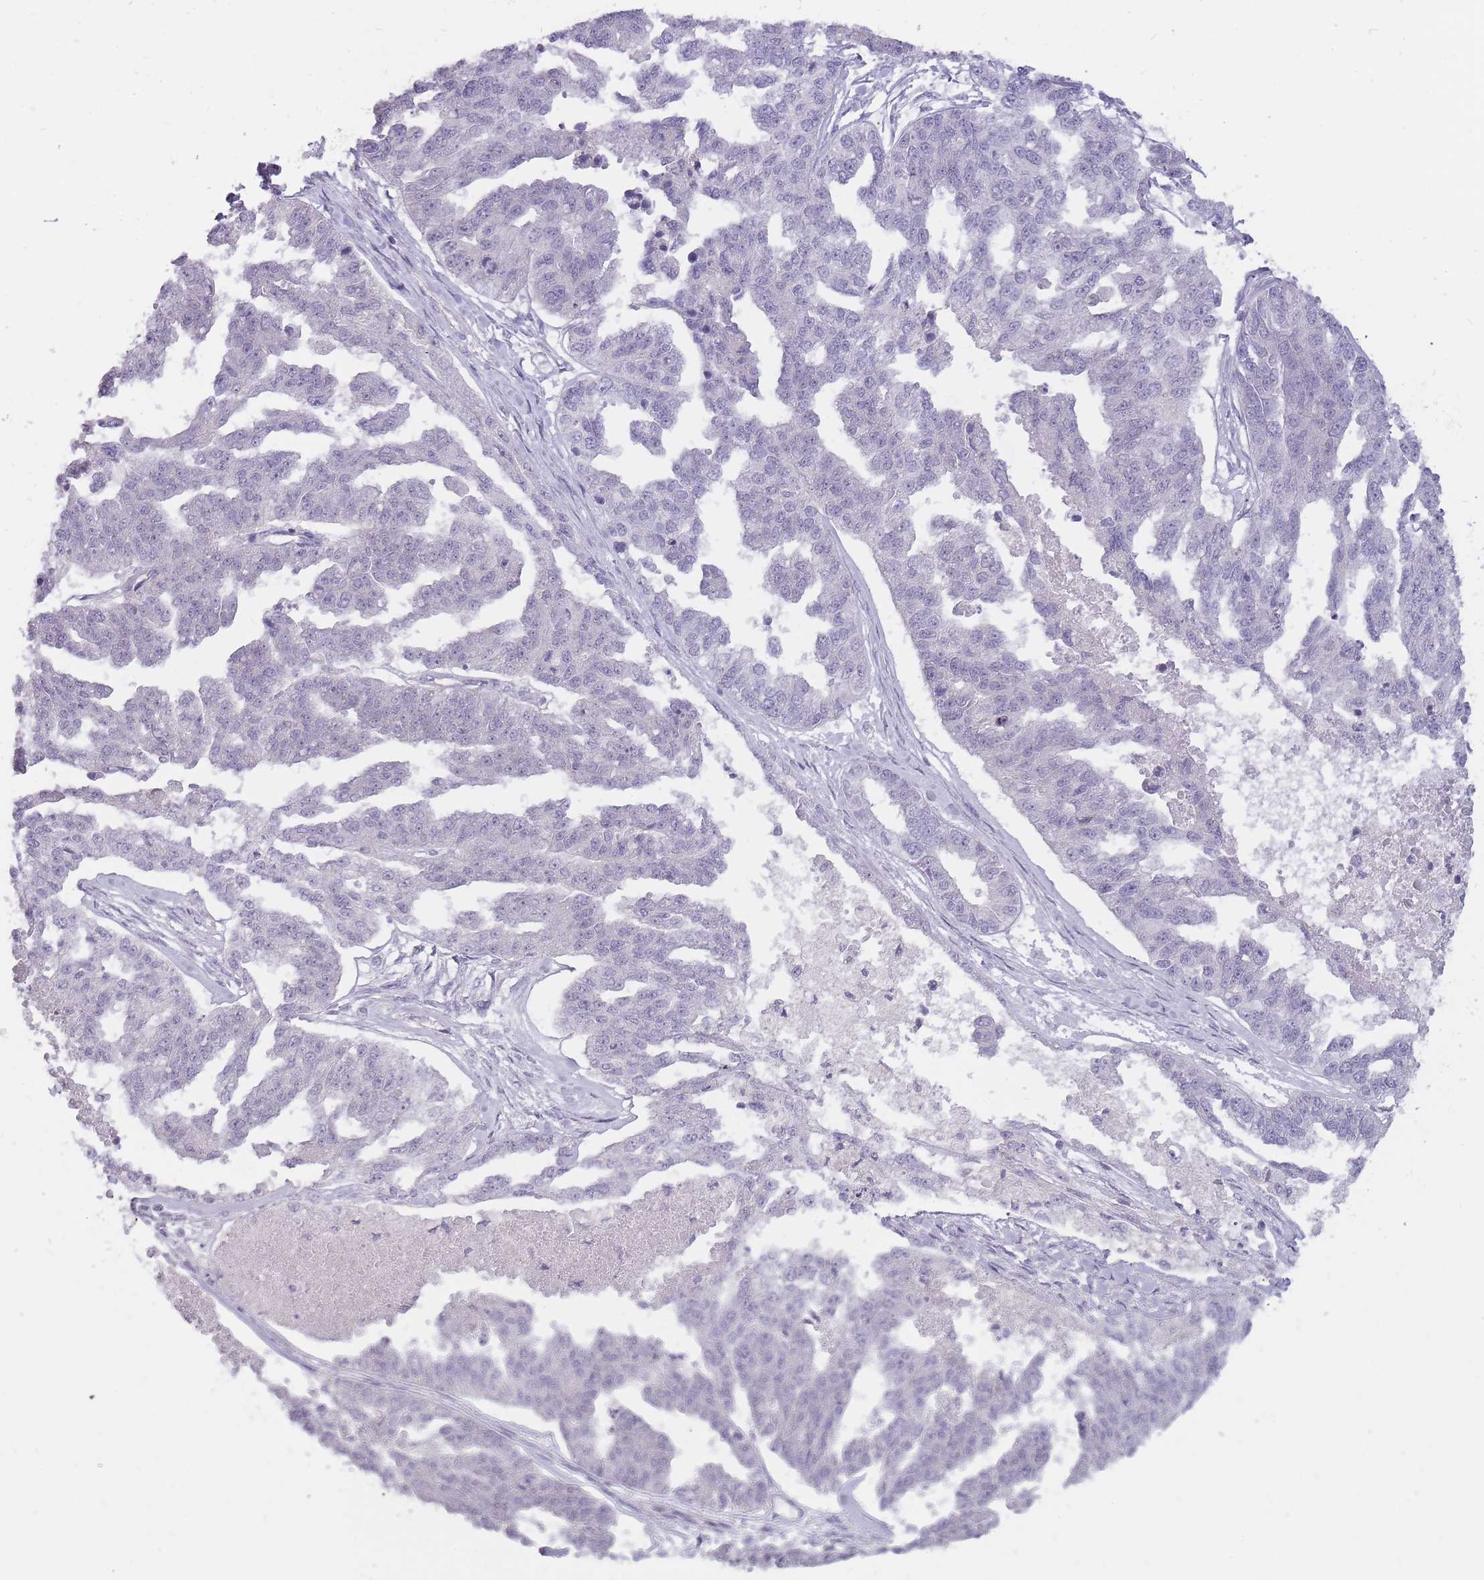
{"staining": {"intensity": "negative", "quantity": "none", "location": "none"}, "tissue": "ovarian cancer", "cell_type": "Tumor cells", "image_type": "cancer", "snomed": [{"axis": "morphology", "description": "Cystadenocarcinoma, serous, NOS"}, {"axis": "topography", "description": "Ovary"}], "caption": "A histopathology image of human ovarian cancer is negative for staining in tumor cells.", "gene": "POMZP3", "patient": {"sex": "female", "age": 58}}